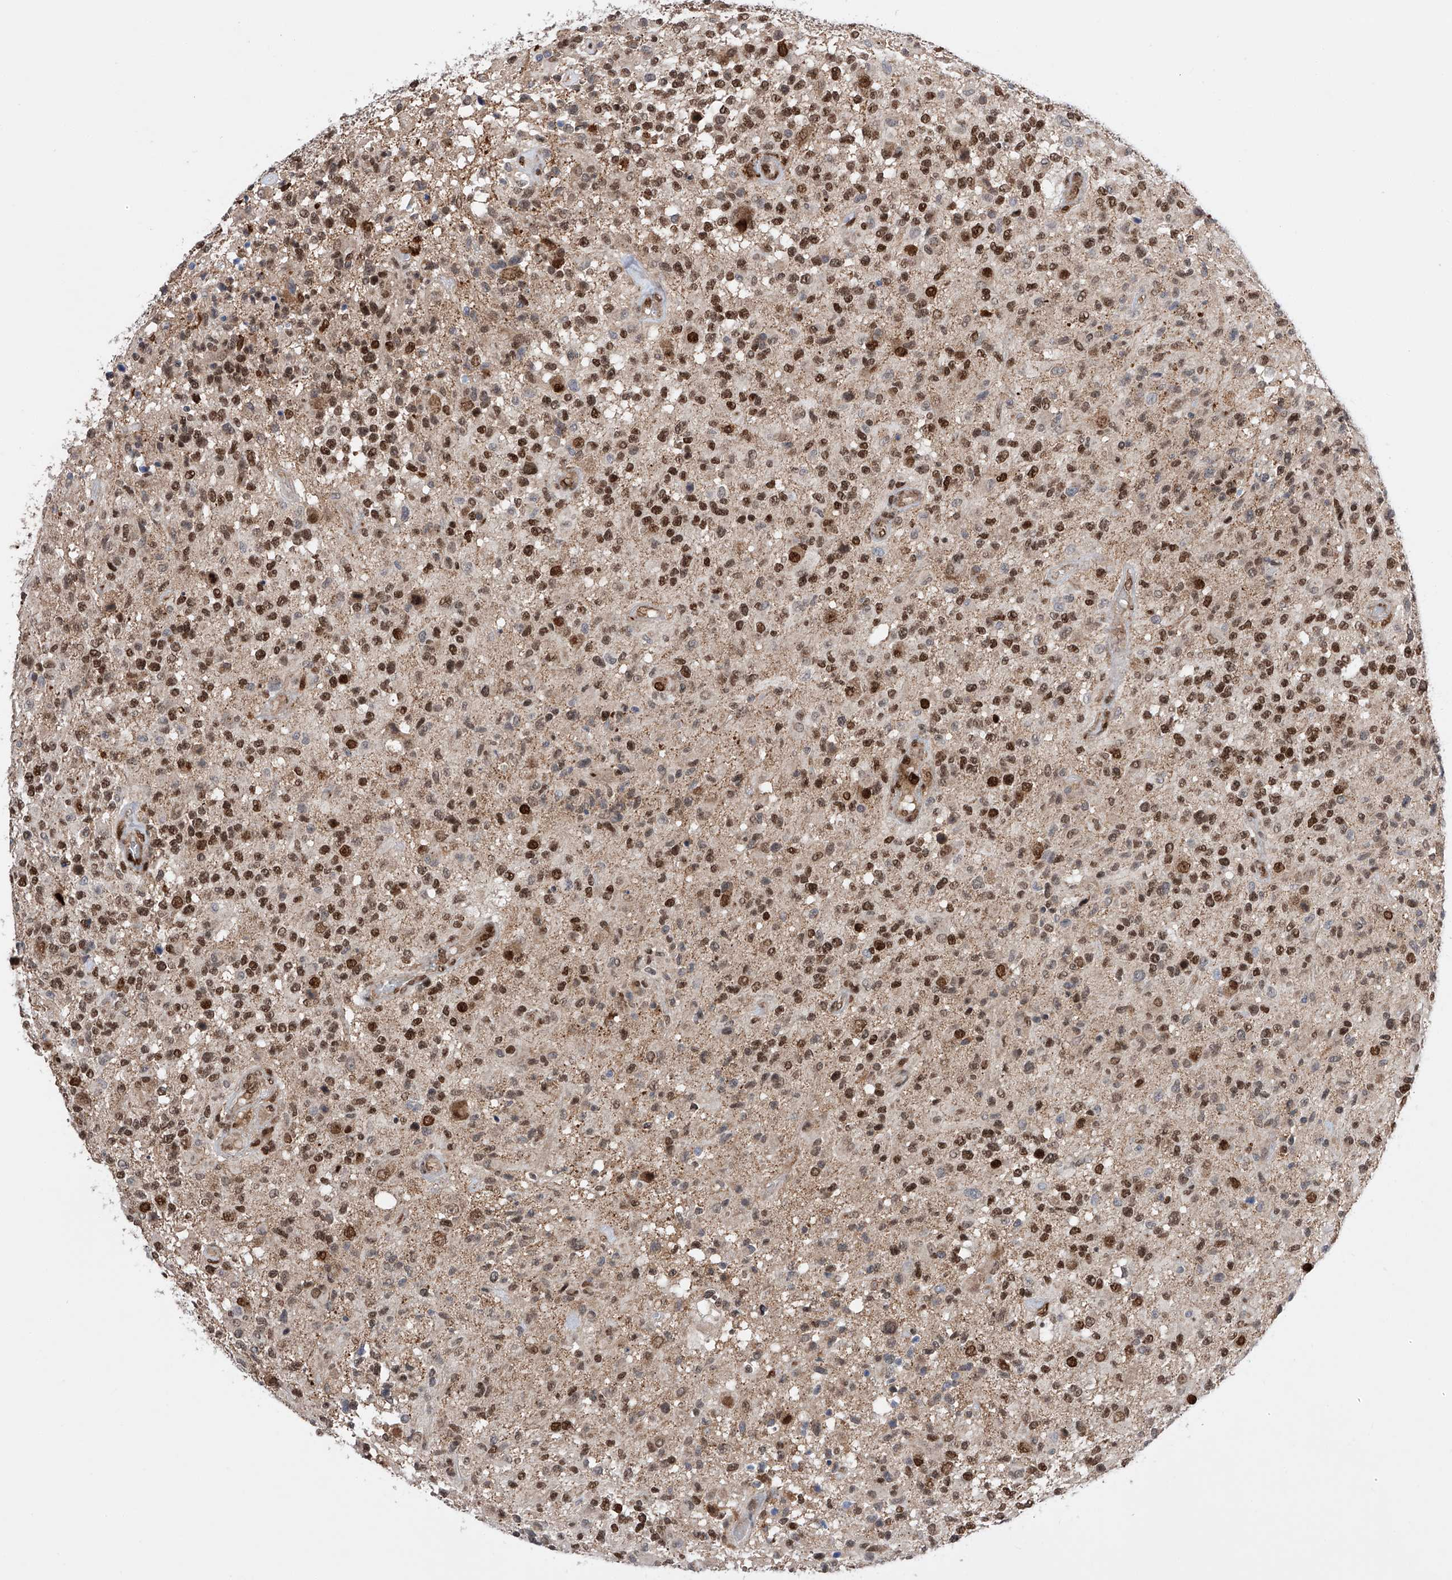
{"staining": {"intensity": "strong", "quantity": ">75%", "location": "nuclear"}, "tissue": "glioma", "cell_type": "Tumor cells", "image_type": "cancer", "snomed": [{"axis": "morphology", "description": "Glioma, malignant, High grade"}, {"axis": "morphology", "description": "Glioblastoma, NOS"}, {"axis": "topography", "description": "Brain"}], "caption": "Glioma stained for a protein (brown) reveals strong nuclear positive staining in about >75% of tumor cells.", "gene": "ZNF280D", "patient": {"sex": "male", "age": 60}}